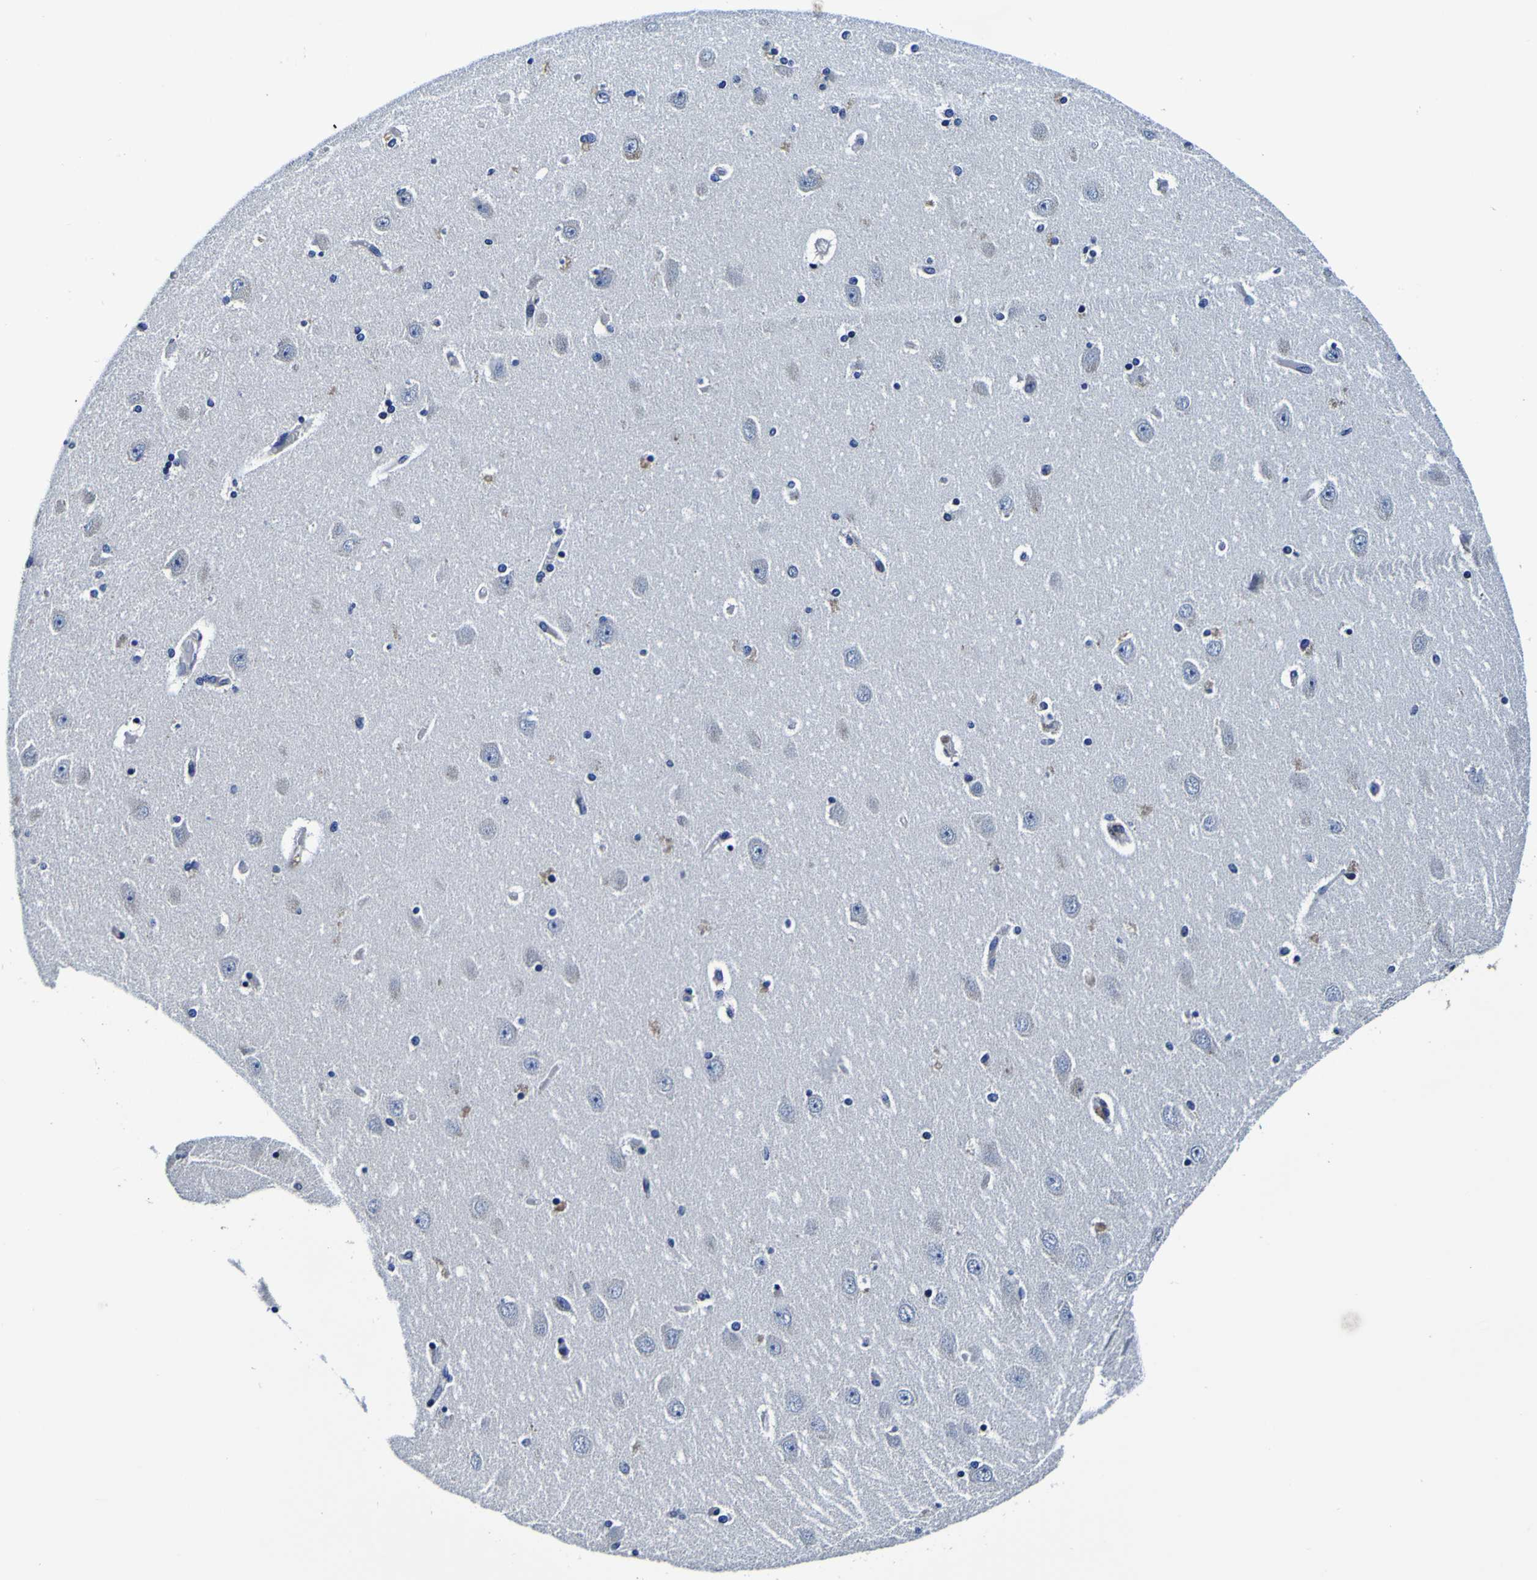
{"staining": {"intensity": "negative", "quantity": "none", "location": "none"}, "tissue": "hippocampus", "cell_type": "Glial cells", "image_type": "normal", "snomed": [{"axis": "morphology", "description": "Normal tissue, NOS"}, {"axis": "topography", "description": "Hippocampus"}], "caption": "Immunohistochemistry (IHC) of normal human hippocampus exhibits no staining in glial cells.", "gene": "PDLIM4", "patient": {"sex": "female", "age": 54}}